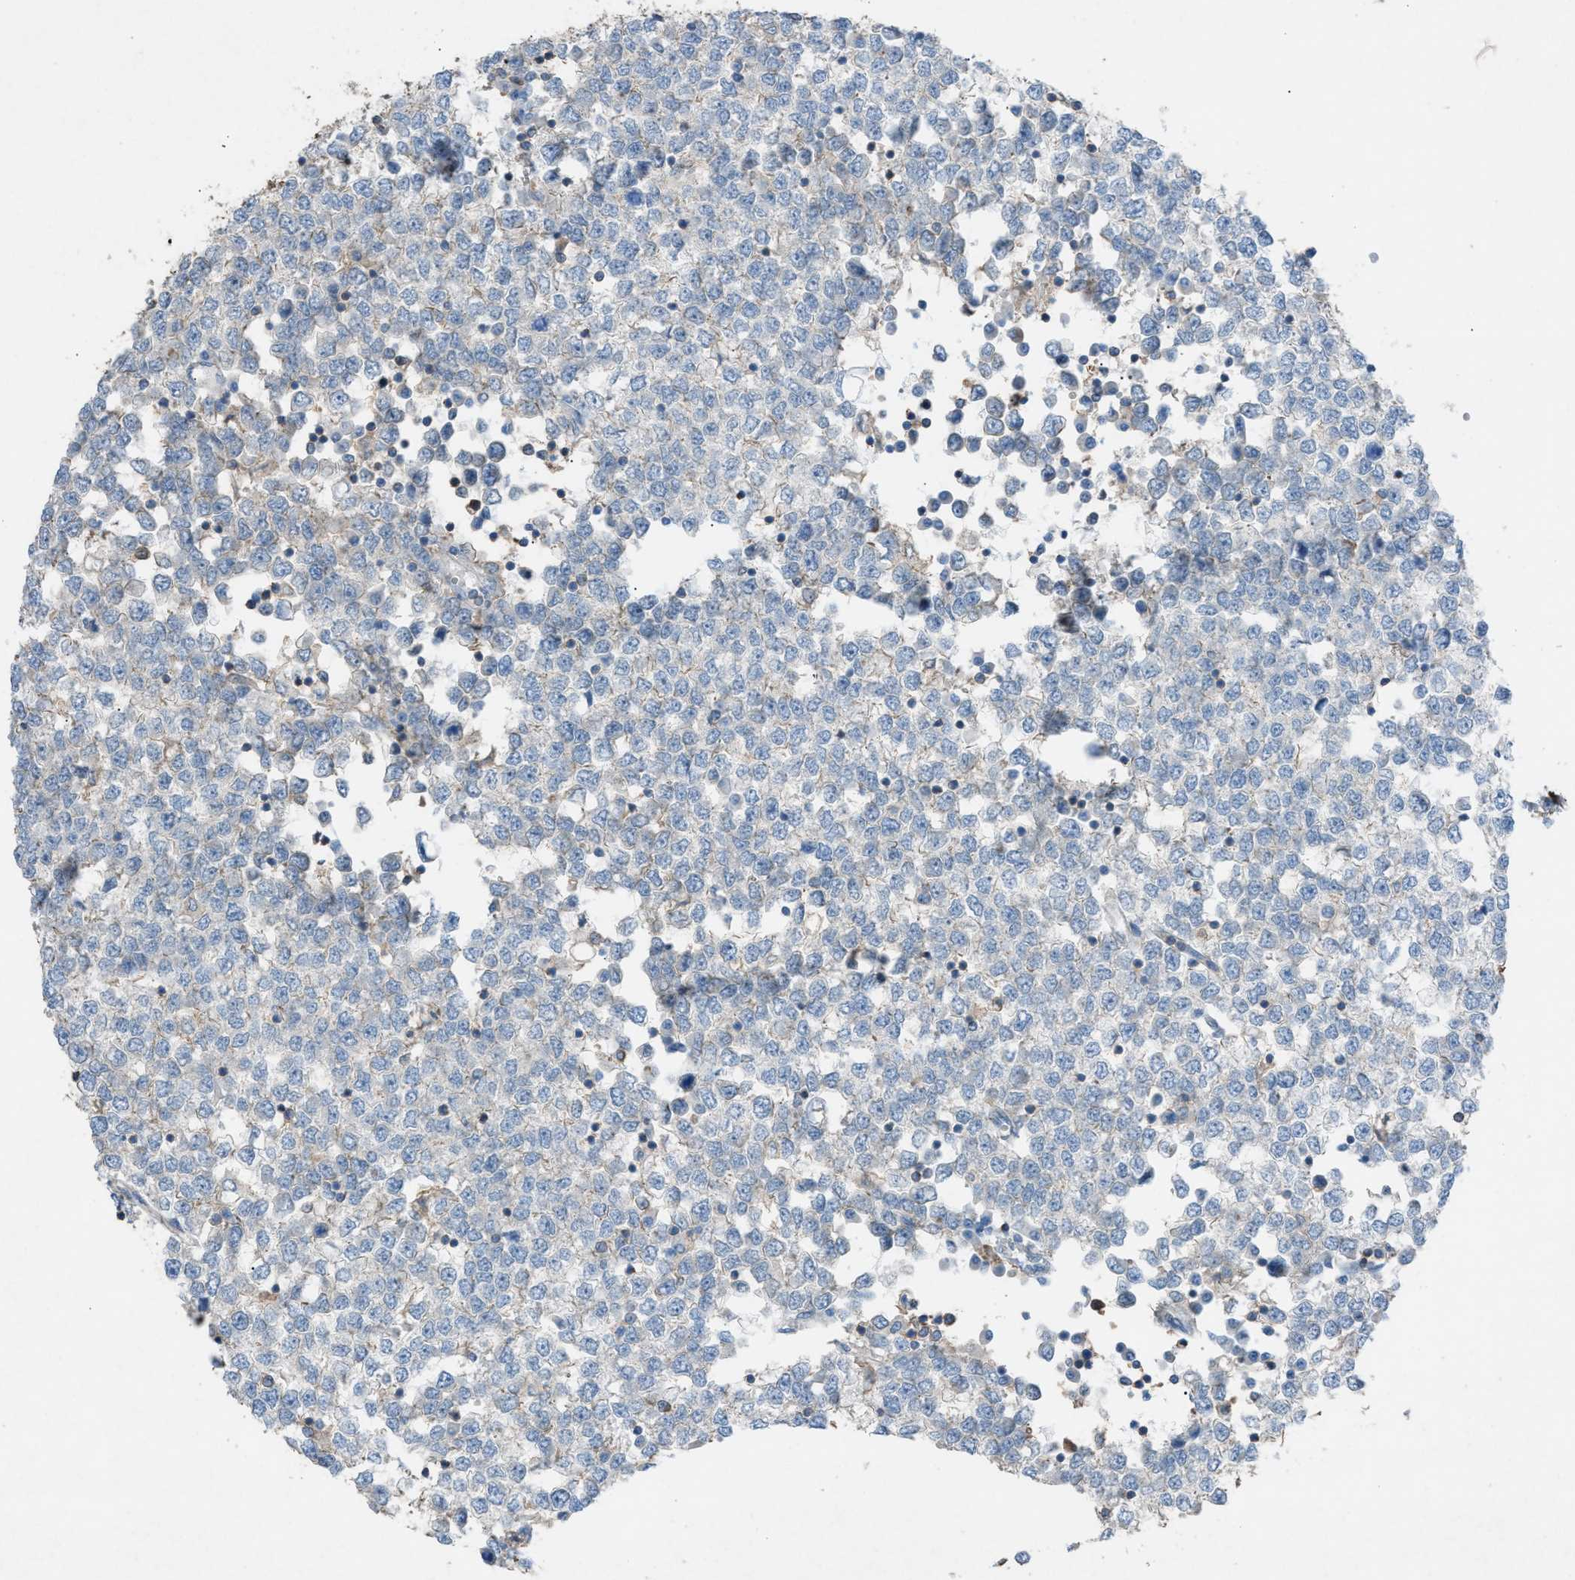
{"staining": {"intensity": "negative", "quantity": "none", "location": "none"}, "tissue": "testis cancer", "cell_type": "Tumor cells", "image_type": "cancer", "snomed": [{"axis": "morphology", "description": "Seminoma, NOS"}, {"axis": "topography", "description": "Testis"}], "caption": "The IHC micrograph has no significant expression in tumor cells of testis cancer (seminoma) tissue.", "gene": "NCK2", "patient": {"sex": "male", "age": 65}}